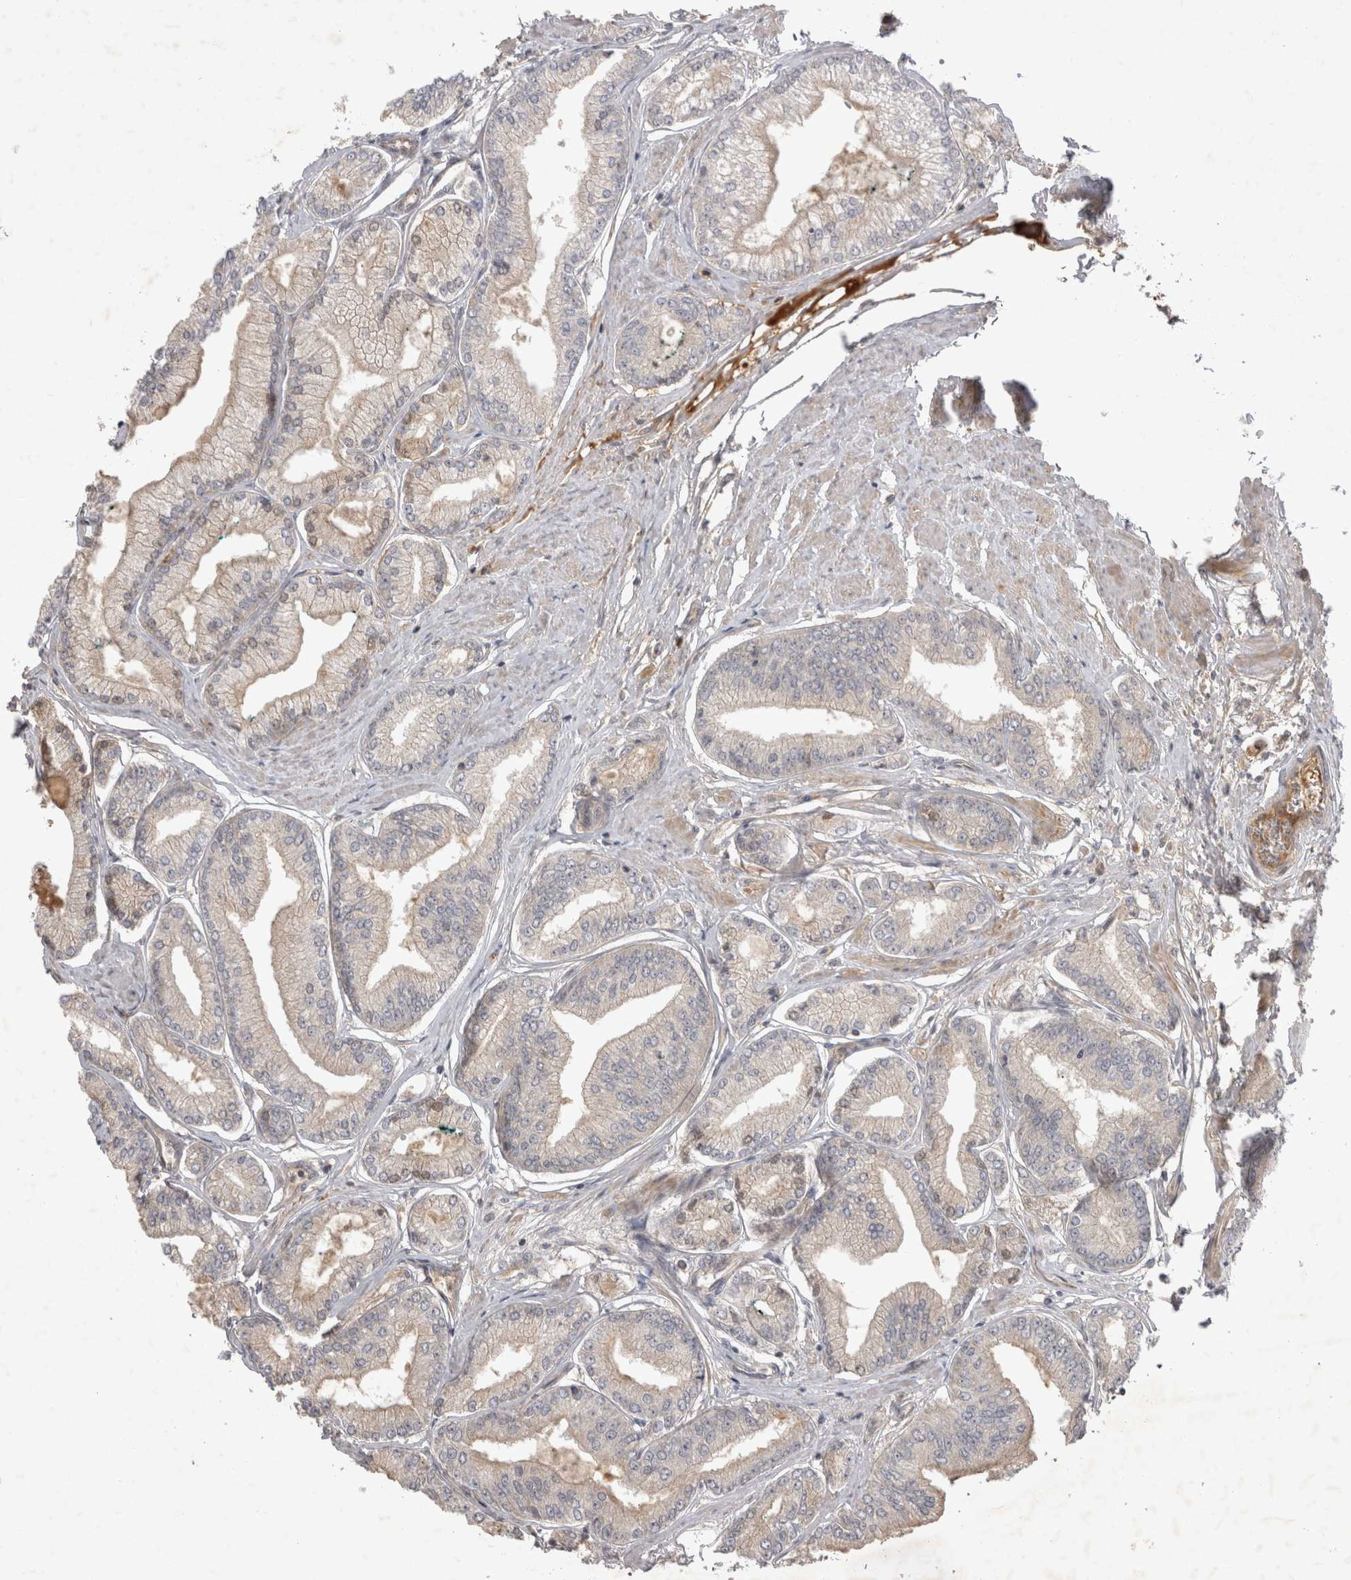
{"staining": {"intensity": "negative", "quantity": "none", "location": "none"}, "tissue": "prostate cancer", "cell_type": "Tumor cells", "image_type": "cancer", "snomed": [{"axis": "morphology", "description": "Adenocarcinoma, Low grade"}, {"axis": "topography", "description": "Prostate"}], "caption": "Histopathology image shows no significant protein expression in tumor cells of prostate cancer (adenocarcinoma (low-grade)).", "gene": "PPP1R42", "patient": {"sex": "male", "age": 52}}